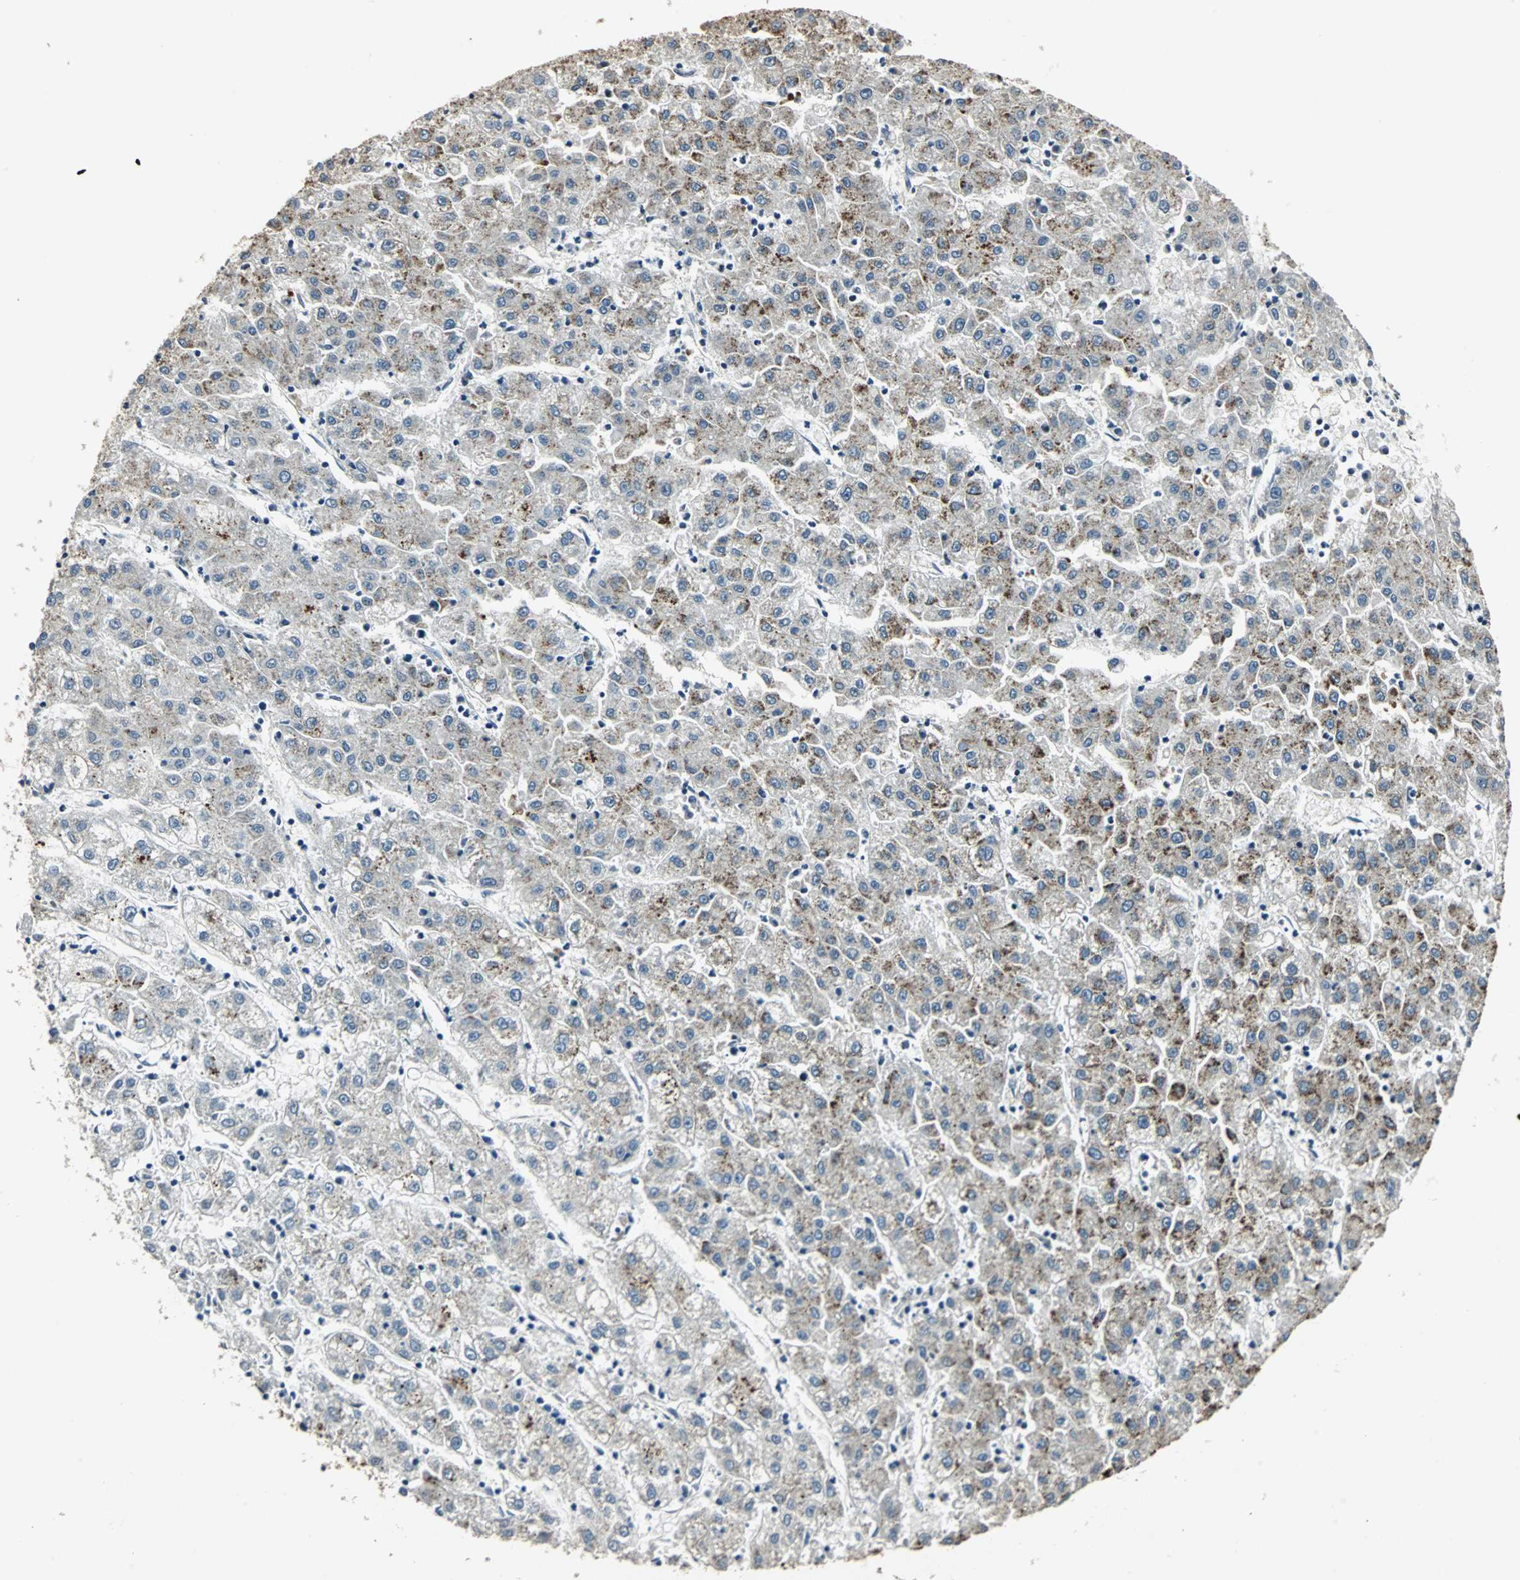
{"staining": {"intensity": "moderate", "quantity": "25%-75%", "location": "cytoplasmic/membranous"}, "tissue": "liver cancer", "cell_type": "Tumor cells", "image_type": "cancer", "snomed": [{"axis": "morphology", "description": "Carcinoma, Hepatocellular, NOS"}, {"axis": "topography", "description": "Liver"}], "caption": "High-magnification brightfield microscopy of liver cancer stained with DAB (3,3'-diaminobenzidine) (brown) and counterstained with hematoxylin (blue). tumor cells exhibit moderate cytoplasmic/membranous expression is appreciated in about25%-75% of cells. Immunohistochemistry (ihc) stains the protein in brown and the nuclei are stained blue.", "gene": "MED4", "patient": {"sex": "male", "age": 72}}